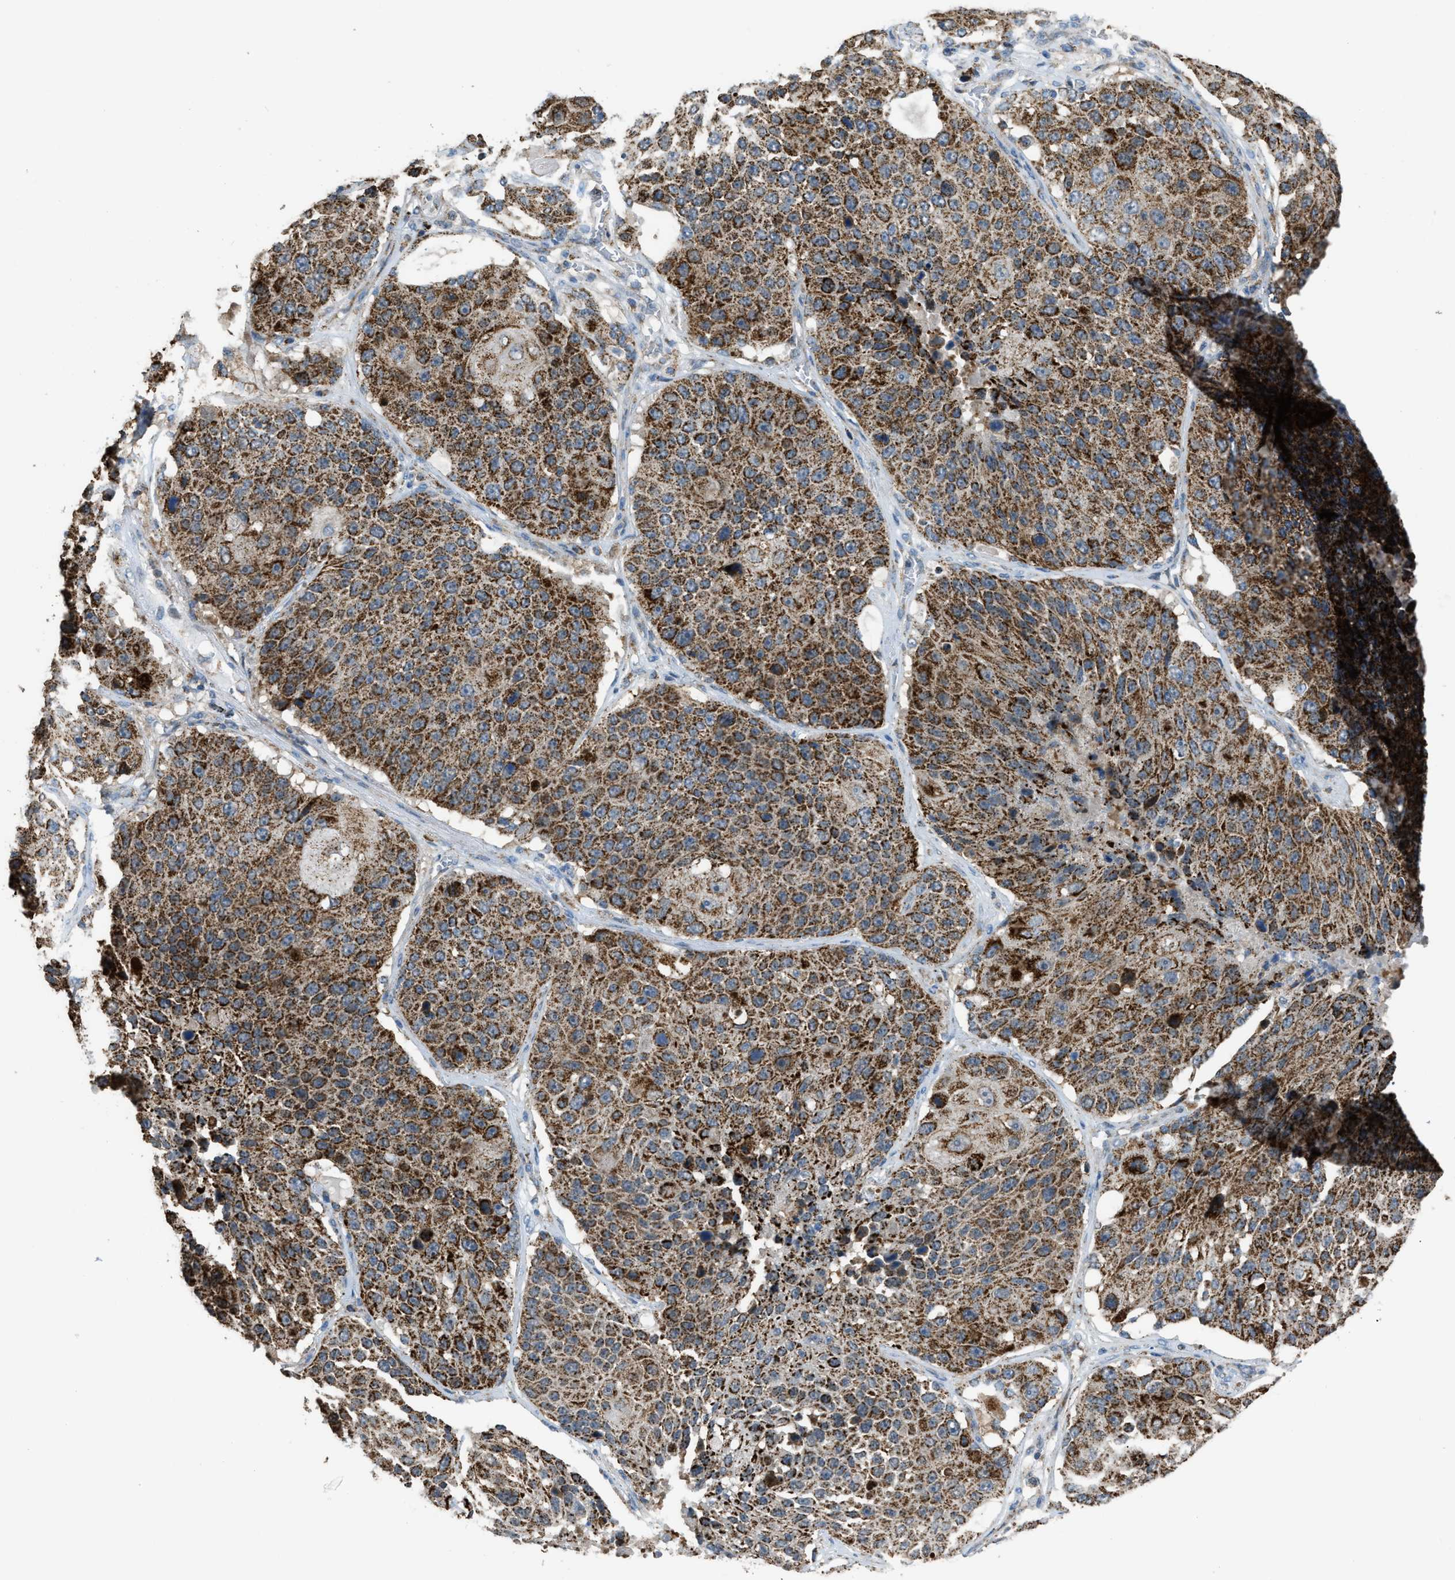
{"staining": {"intensity": "strong", "quantity": ">75%", "location": "cytoplasmic/membranous"}, "tissue": "lung cancer", "cell_type": "Tumor cells", "image_type": "cancer", "snomed": [{"axis": "morphology", "description": "Squamous cell carcinoma, NOS"}, {"axis": "topography", "description": "Lung"}], "caption": "This is an image of IHC staining of lung cancer, which shows strong positivity in the cytoplasmic/membranous of tumor cells.", "gene": "ETFB", "patient": {"sex": "male", "age": 61}}